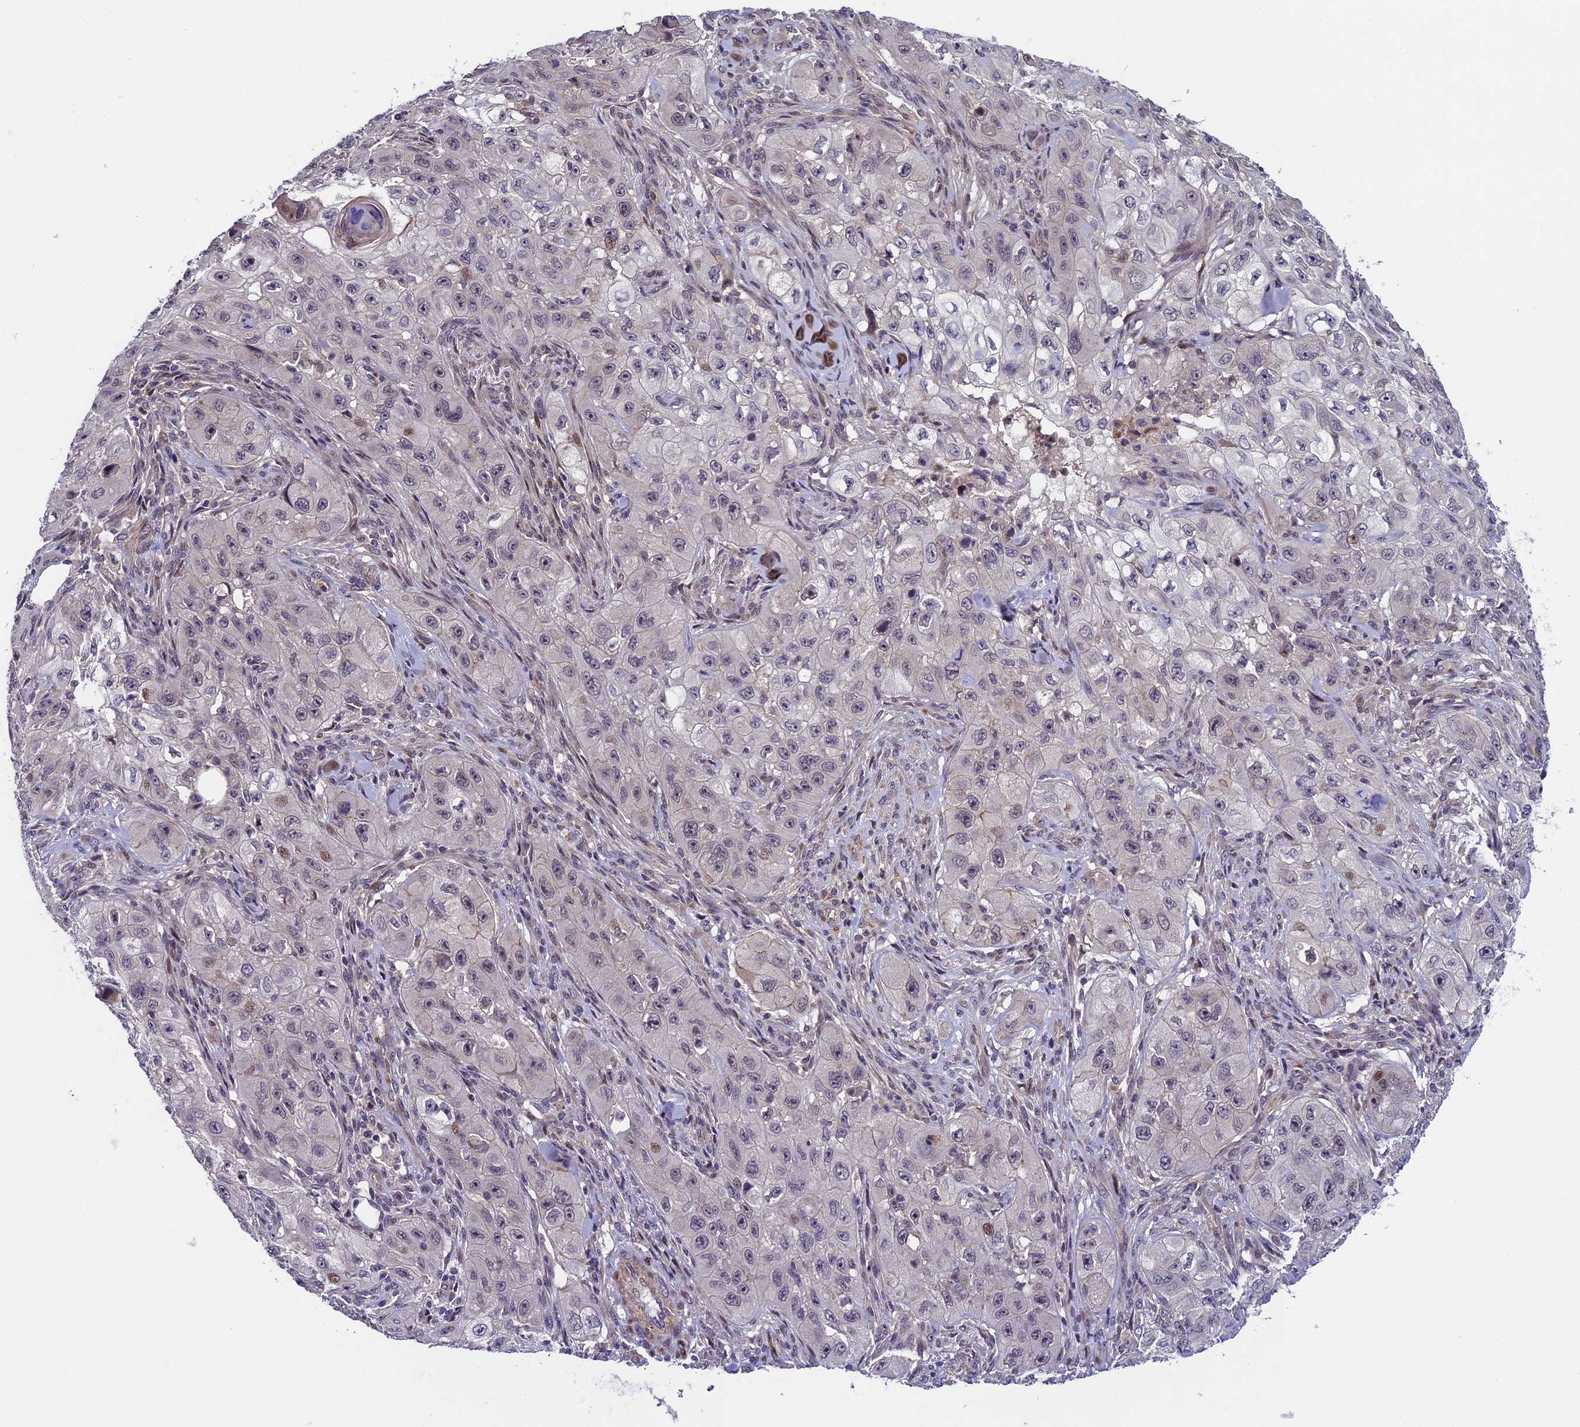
{"staining": {"intensity": "negative", "quantity": "none", "location": "none"}, "tissue": "skin cancer", "cell_type": "Tumor cells", "image_type": "cancer", "snomed": [{"axis": "morphology", "description": "Squamous cell carcinoma, NOS"}, {"axis": "topography", "description": "Skin"}, {"axis": "topography", "description": "Subcutis"}], "caption": "DAB immunohistochemical staining of human skin cancer (squamous cell carcinoma) exhibits no significant positivity in tumor cells. (Stains: DAB (3,3'-diaminobenzidine) immunohistochemistry (IHC) with hematoxylin counter stain, Microscopy: brightfield microscopy at high magnification).", "gene": "SIPA1L3", "patient": {"sex": "male", "age": 73}}